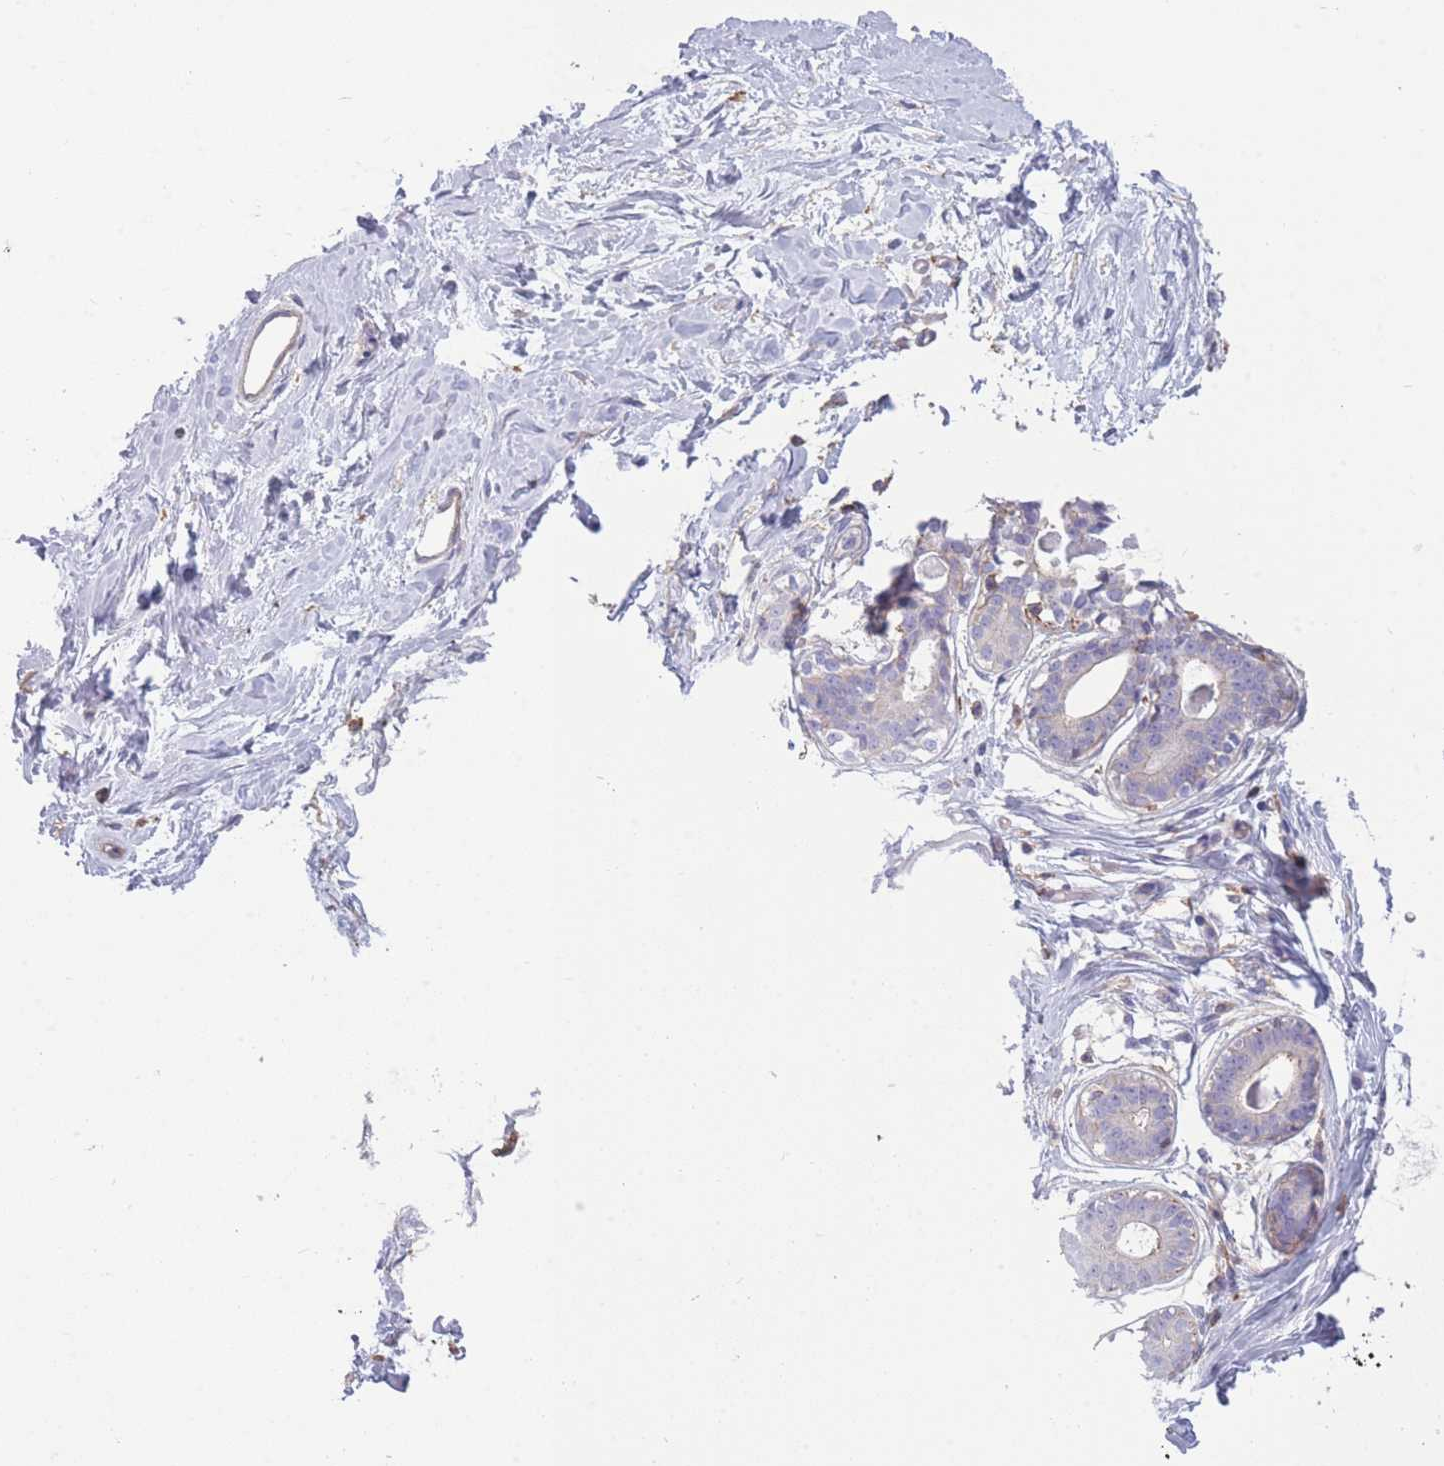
{"staining": {"intensity": "negative", "quantity": "none", "location": "none"}, "tissue": "breast", "cell_type": "Adipocytes", "image_type": "normal", "snomed": [{"axis": "morphology", "description": "Normal tissue, NOS"}, {"axis": "topography", "description": "Breast"}], "caption": "This is an IHC photomicrograph of benign human breast. There is no positivity in adipocytes.", "gene": "PDHA1", "patient": {"sex": "female", "age": 45}}